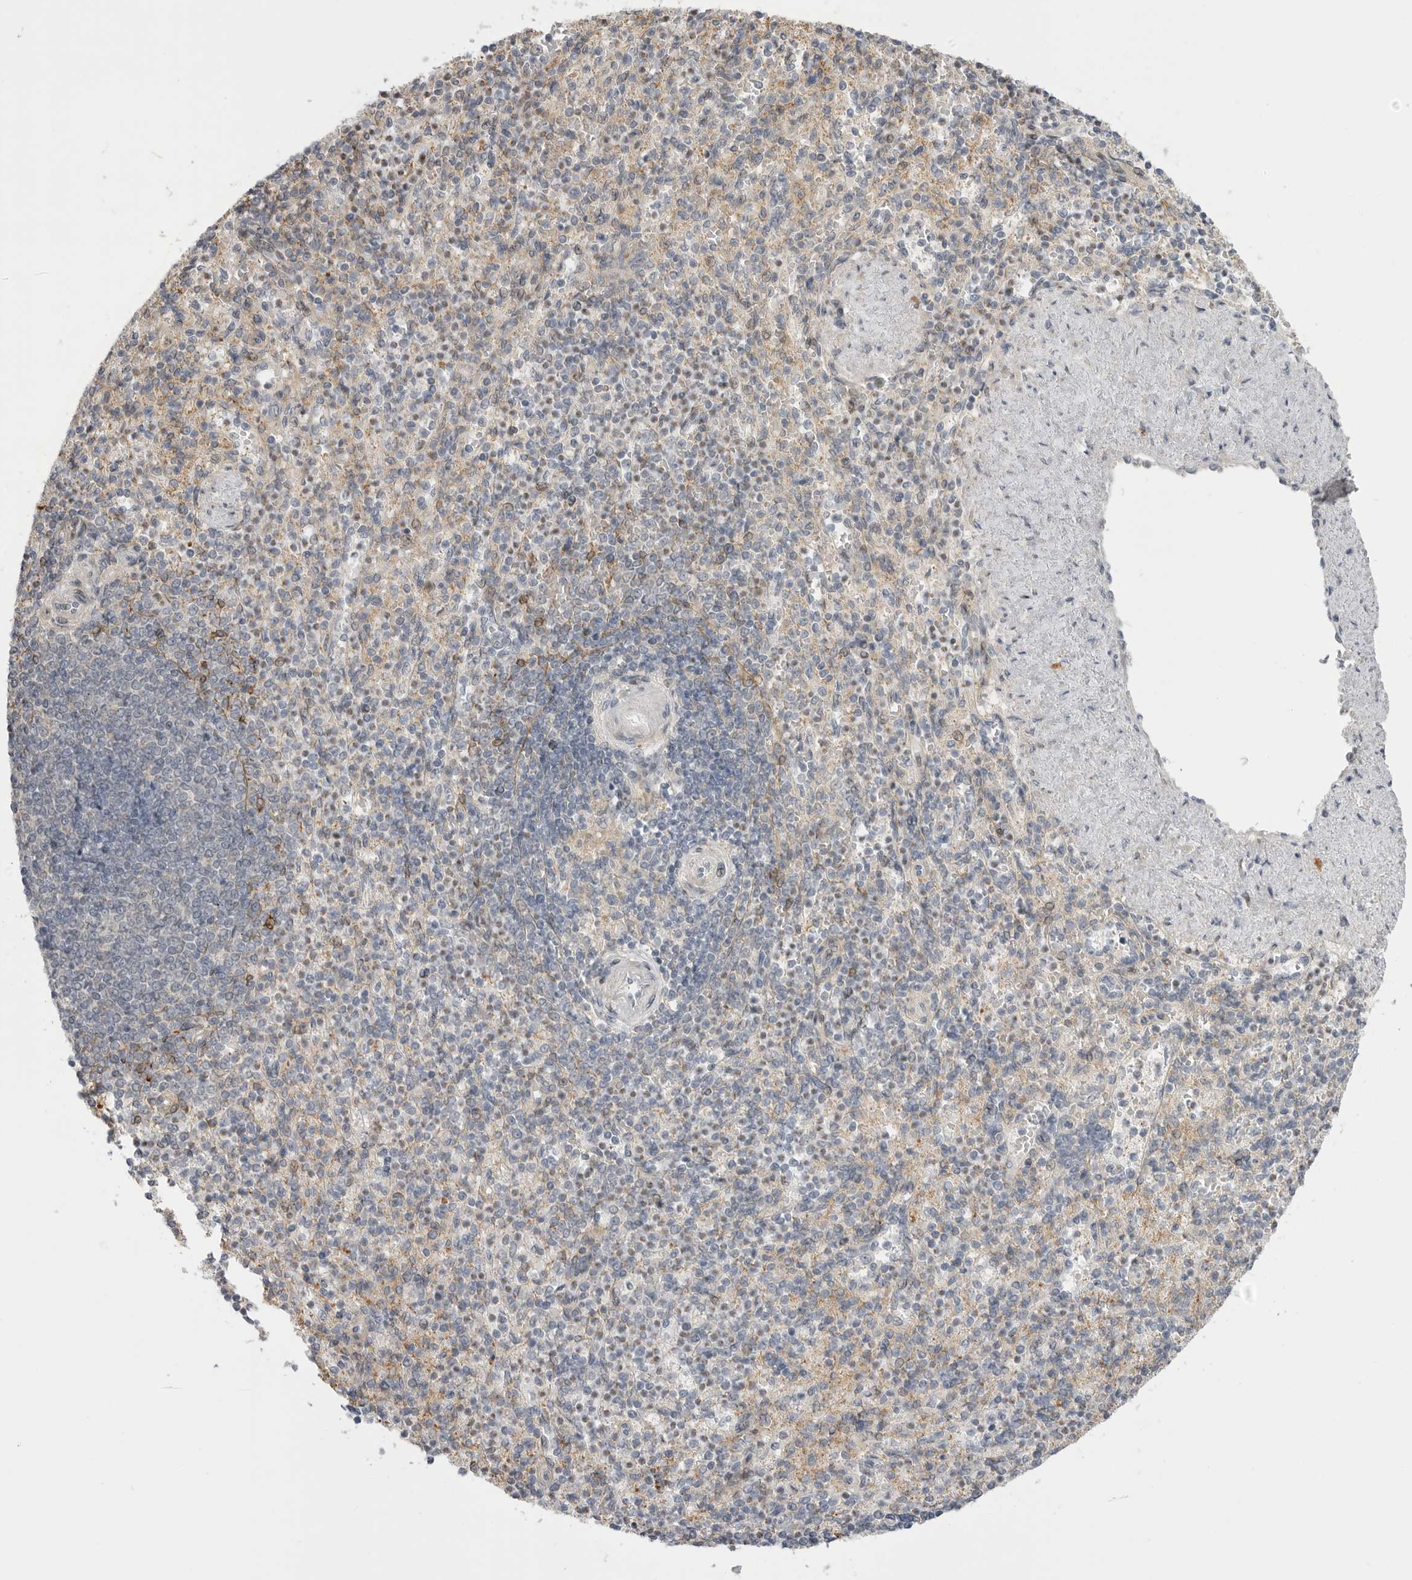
{"staining": {"intensity": "moderate", "quantity": "<25%", "location": "cytoplasmic/membranous"}, "tissue": "spleen", "cell_type": "Cells in red pulp", "image_type": "normal", "snomed": [{"axis": "morphology", "description": "Normal tissue, NOS"}, {"axis": "topography", "description": "Spleen"}], "caption": "Immunohistochemical staining of benign human spleen displays low levels of moderate cytoplasmic/membranous positivity in about <25% of cells in red pulp. (IHC, brightfield microscopy, high magnification).", "gene": "GGT6", "patient": {"sex": "female", "age": 74}}